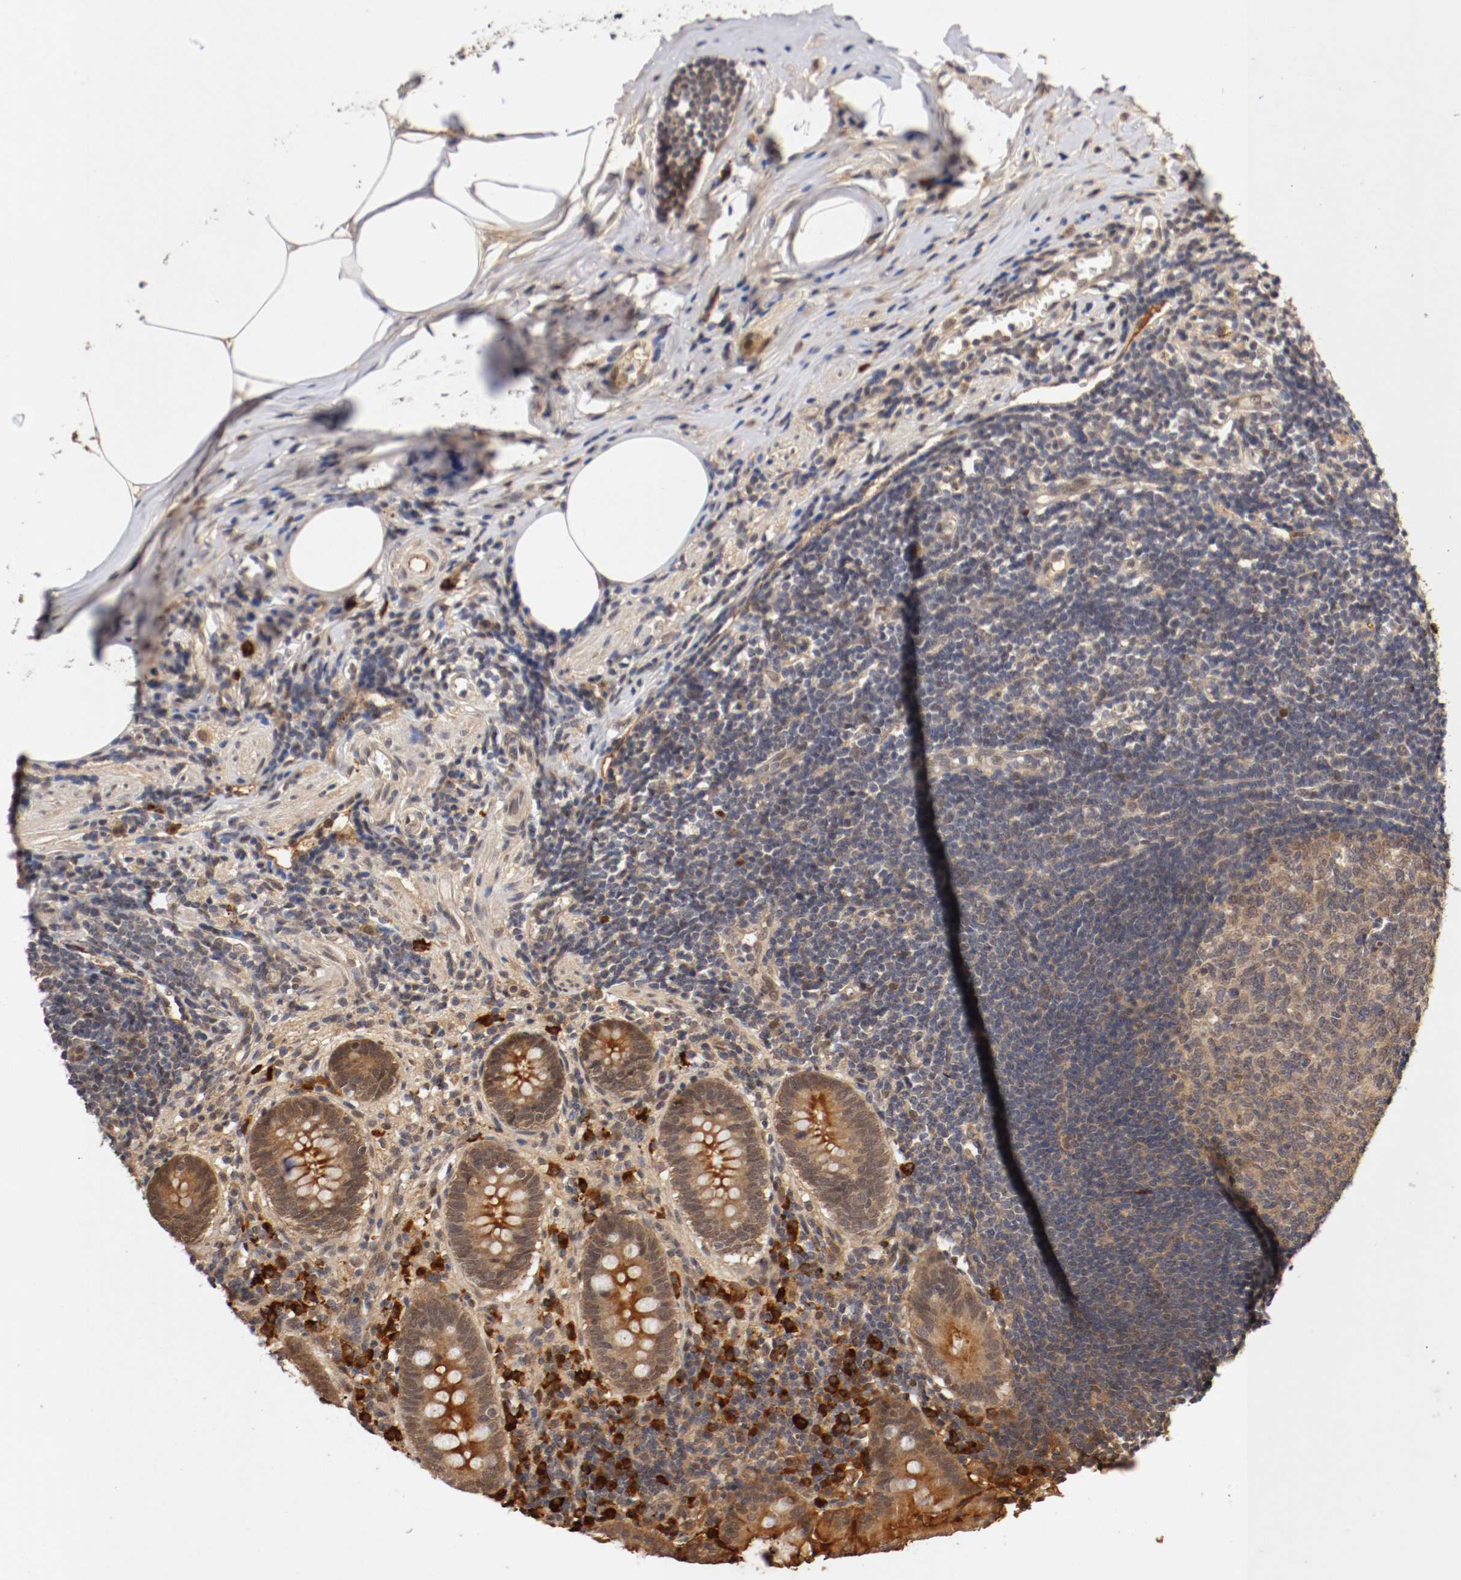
{"staining": {"intensity": "moderate", "quantity": ">75%", "location": "cytoplasmic/membranous,nuclear"}, "tissue": "appendix", "cell_type": "Glandular cells", "image_type": "normal", "snomed": [{"axis": "morphology", "description": "Normal tissue, NOS"}, {"axis": "topography", "description": "Appendix"}], "caption": "Immunohistochemistry (IHC) of benign appendix exhibits medium levels of moderate cytoplasmic/membranous,nuclear expression in approximately >75% of glandular cells.", "gene": "DNMT3B", "patient": {"sex": "female", "age": 50}}